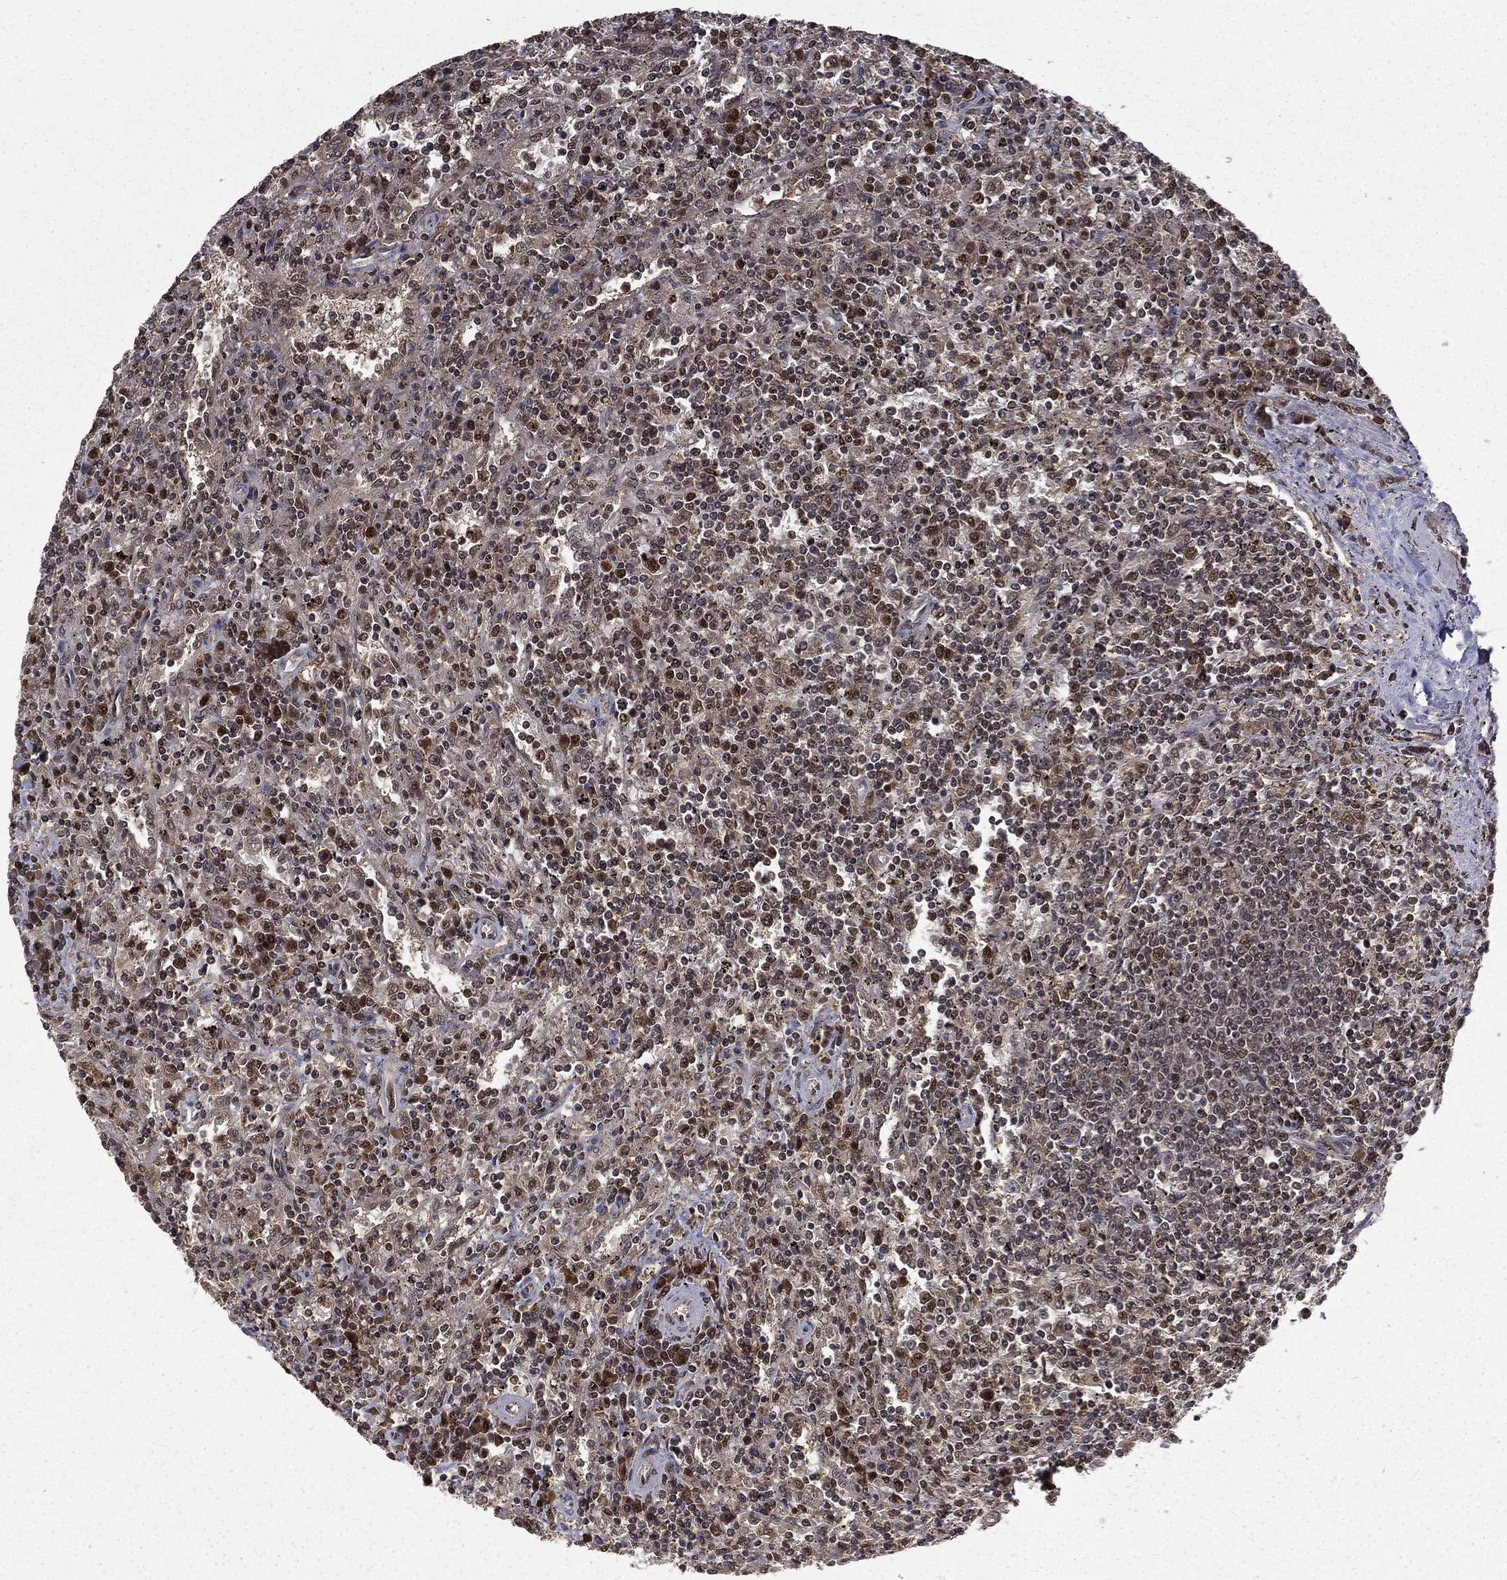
{"staining": {"intensity": "strong", "quantity": "25%-75%", "location": "nuclear"}, "tissue": "lymphoma", "cell_type": "Tumor cells", "image_type": "cancer", "snomed": [{"axis": "morphology", "description": "Malignant lymphoma, non-Hodgkin's type, Low grade"}, {"axis": "topography", "description": "Lymph node"}], "caption": "Low-grade malignant lymphoma, non-Hodgkin's type stained with a brown dye exhibits strong nuclear positive staining in about 25%-75% of tumor cells.", "gene": "JMJD6", "patient": {"sex": "male", "age": 52}}